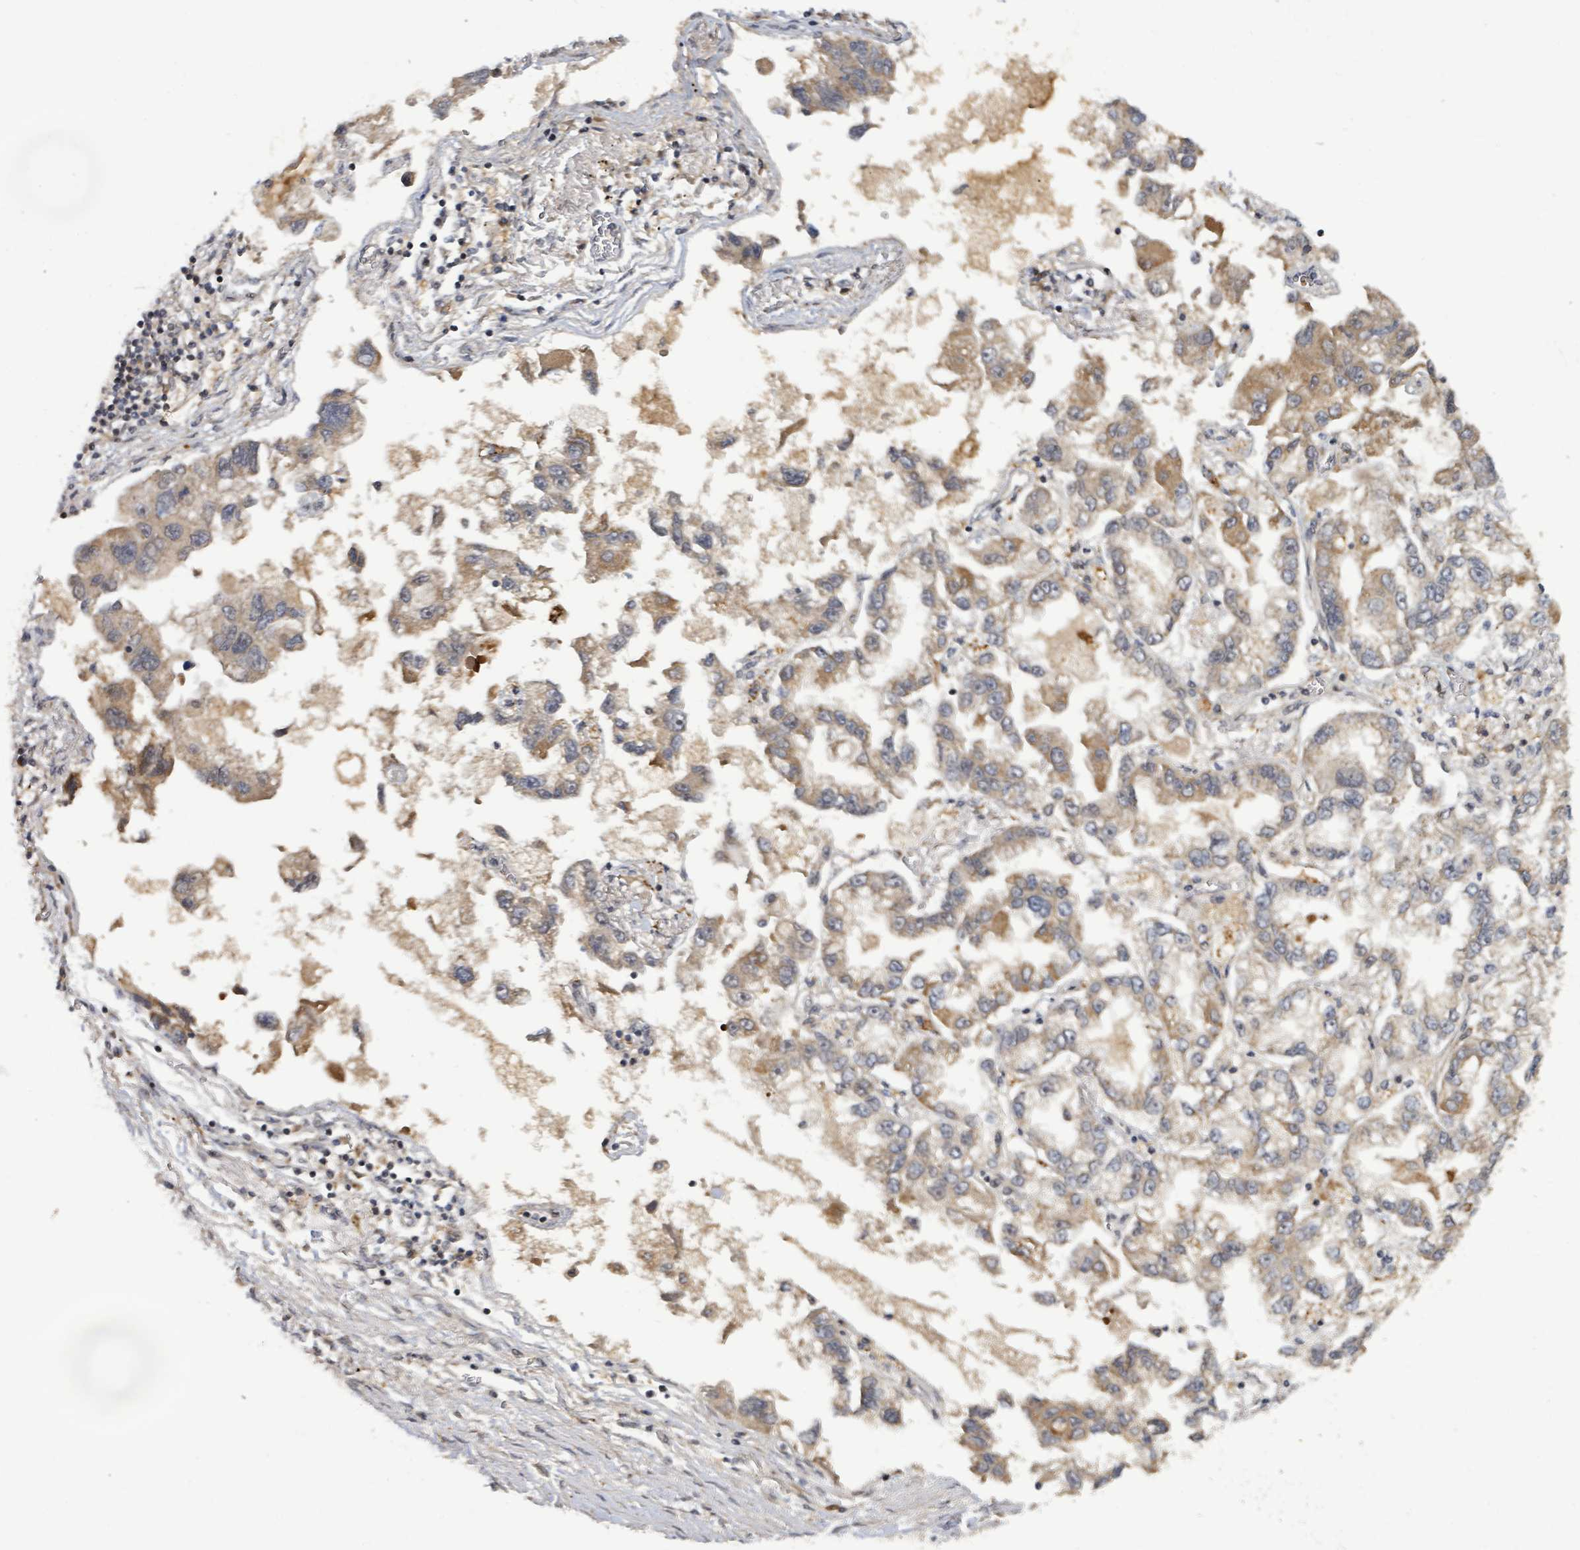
{"staining": {"intensity": "moderate", "quantity": "<25%", "location": "cytoplasmic/membranous"}, "tissue": "lung cancer", "cell_type": "Tumor cells", "image_type": "cancer", "snomed": [{"axis": "morphology", "description": "Adenocarcinoma, NOS"}, {"axis": "topography", "description": "Lung"}], "caption": "High-magnification brightfield microscopy of lung cancer (adenocarcinoma) stained with DAB (3,3'-diaminobenzidine) (brown) and counterstained with hematoxylin (blue). tumor cells exhibit moderate cytoplasmic/membranous positivity is appreciated in about<25% of cells.", "gene": "ITGA11", "patient": {"sex": "female", "age": 54}}